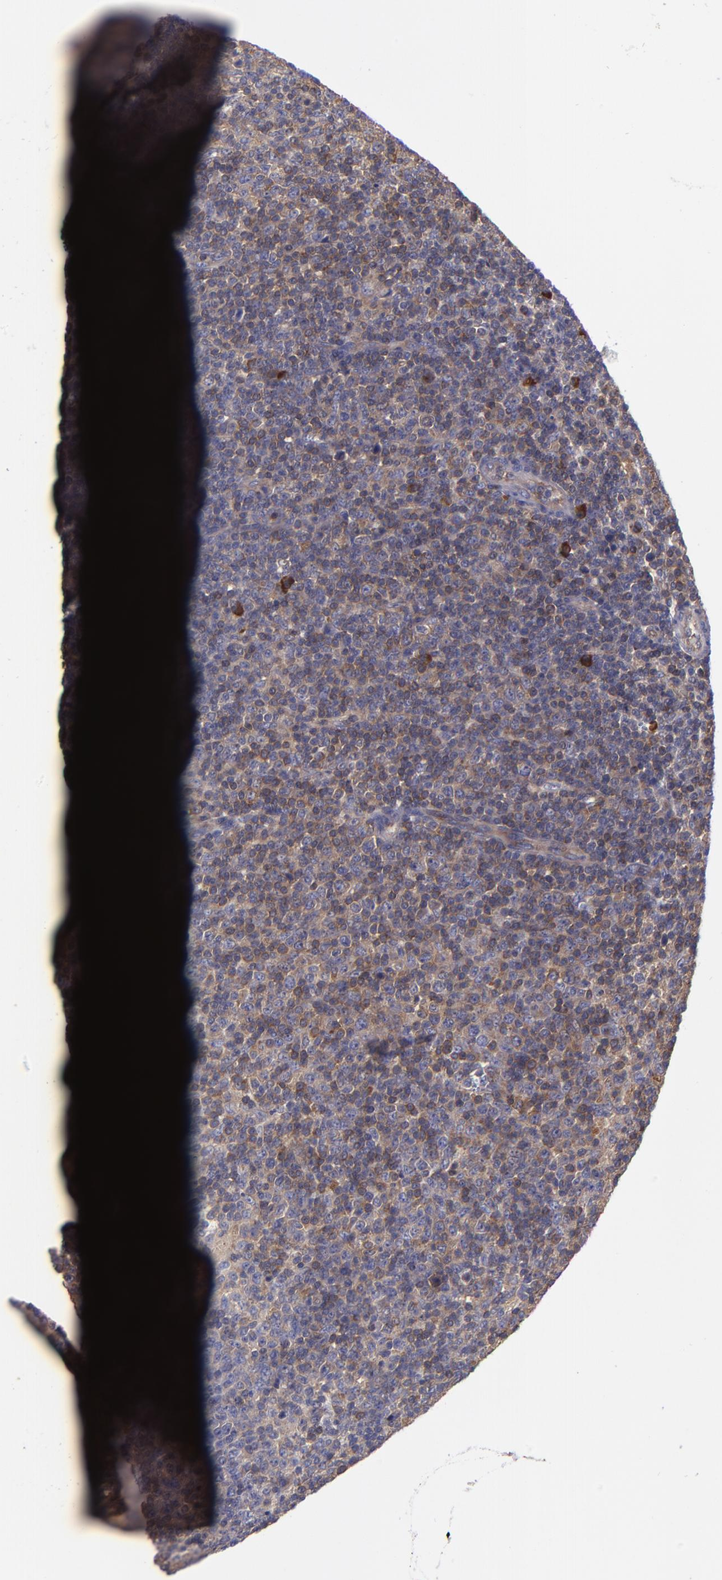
{"staining": {"intensity": "weak", "quantity": ">75%", "location": "cytoplasmic/membranous"}, "tissue": "lymphoma", "cell_type": "Tumor cells", "image_type": "cancer", "snomed": [{"axis": "morphology", "description": "Malignant lymphoma, non-Hodgkin's type, Low grade"}, {"axis": "topography", "description": "Lymph node"}], "caption": "The histopathology image shows immunohistochemical staining of lymphoma. There is weak cytoplasmic/membranous expression is present in about >75% of tumor cells.", "gene": "CARS1", "patient": {"sex": "male", "age": 70}}